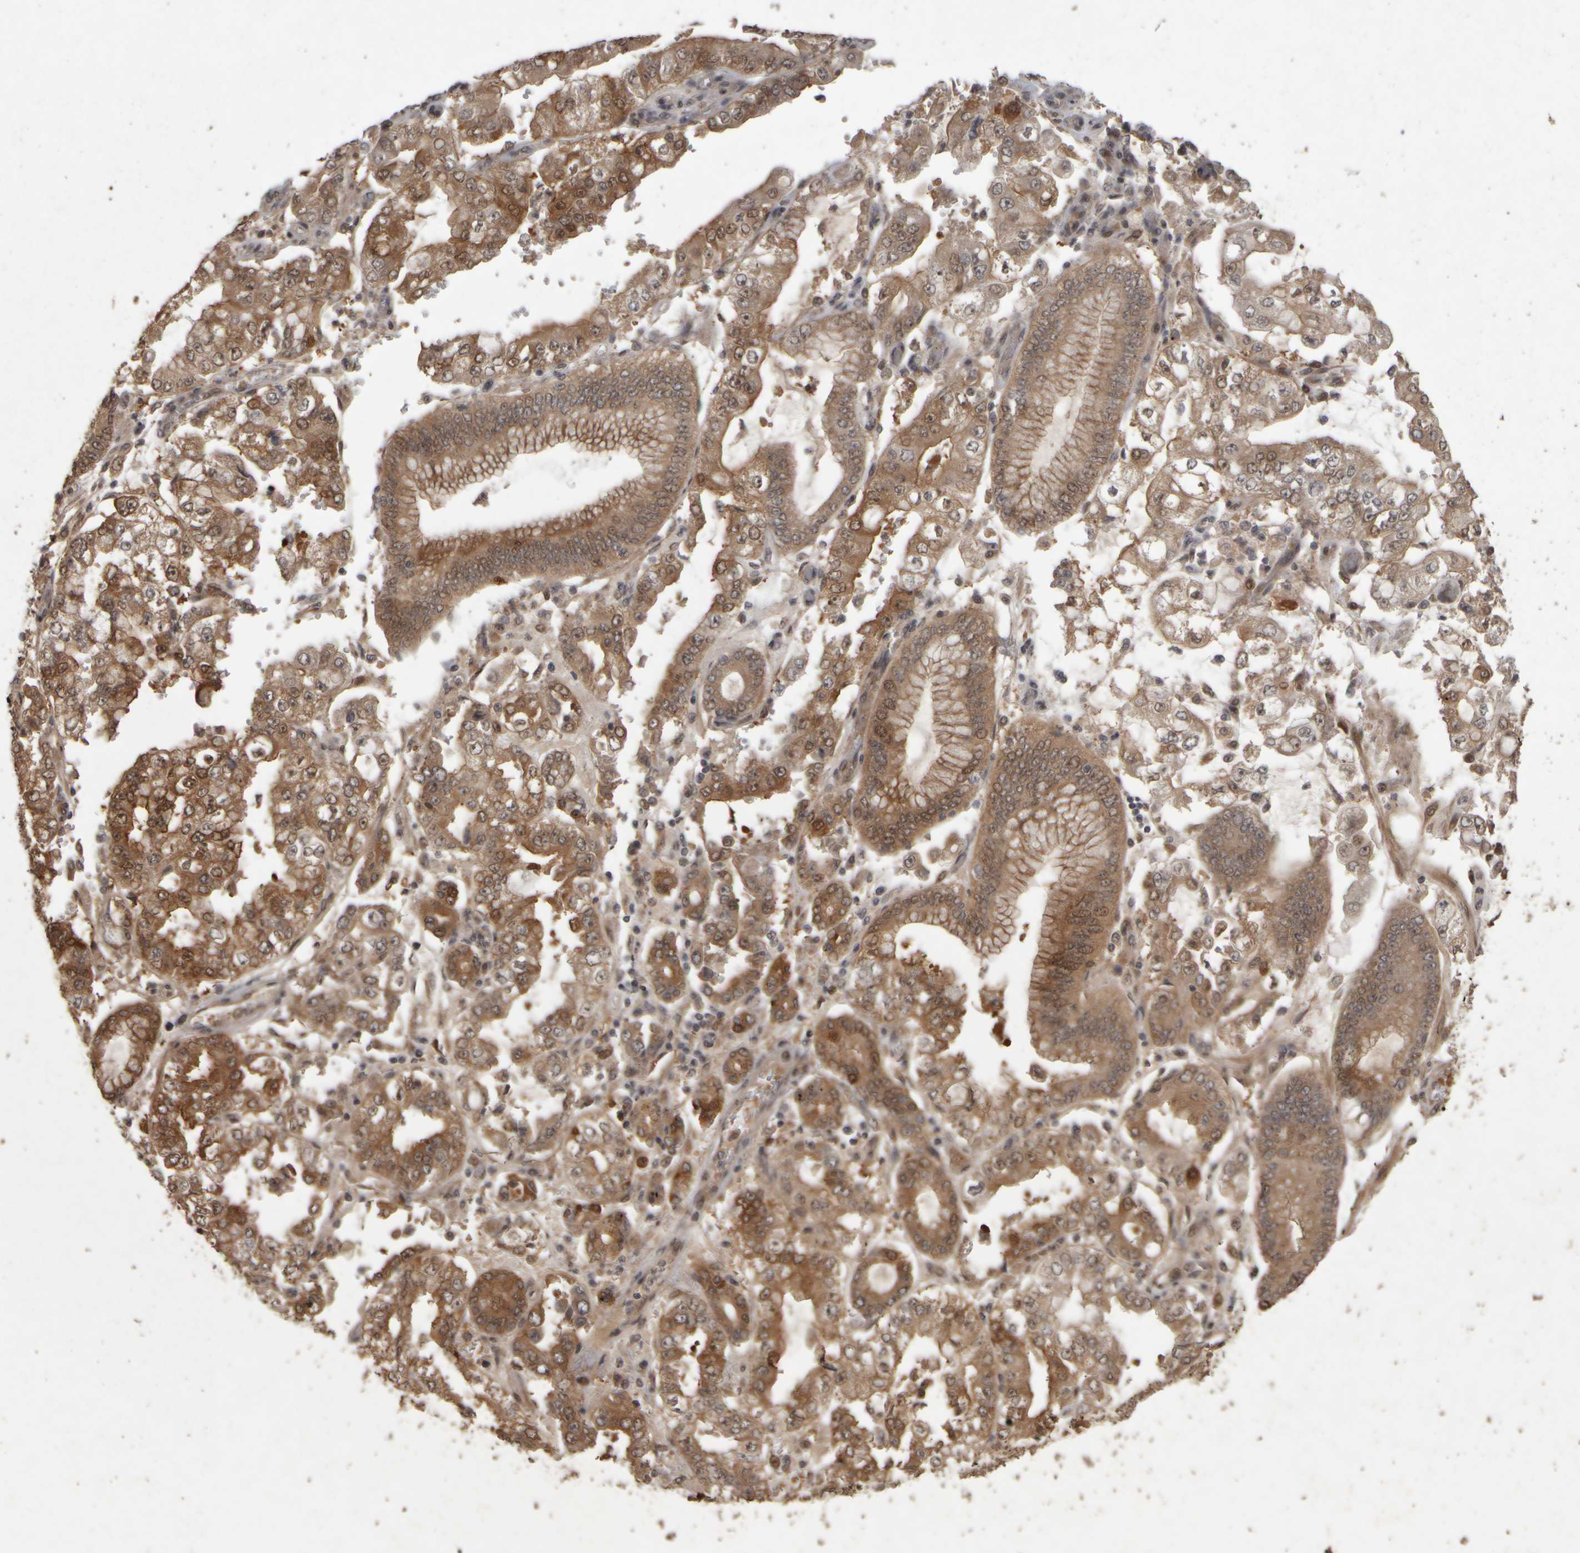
{"staining": {"intensity": "moderate", "quantity": ">75%", "location": "cytoplasmic/membranous,nuclear"}, "tissue": "stomach cancer", "cell_type": "Tumor cells", "image_type": "cancer", "snomed": [{"axis": "morphology", "description": "Adenocarcinoma, NOS"}, {"axis": "topography", "description": "Stomach"}], "caption": "Tumor cells show medium levels of moderate cytoplasmic/membranous and nuclear expression in approximately >75% of cells in human stomach cancer (adenocarcinoma). The protein is shown in brown color, while the nuclei are stained blue.", "gene": "ACO1", "patient": {"sex": "male", "age": 76}}